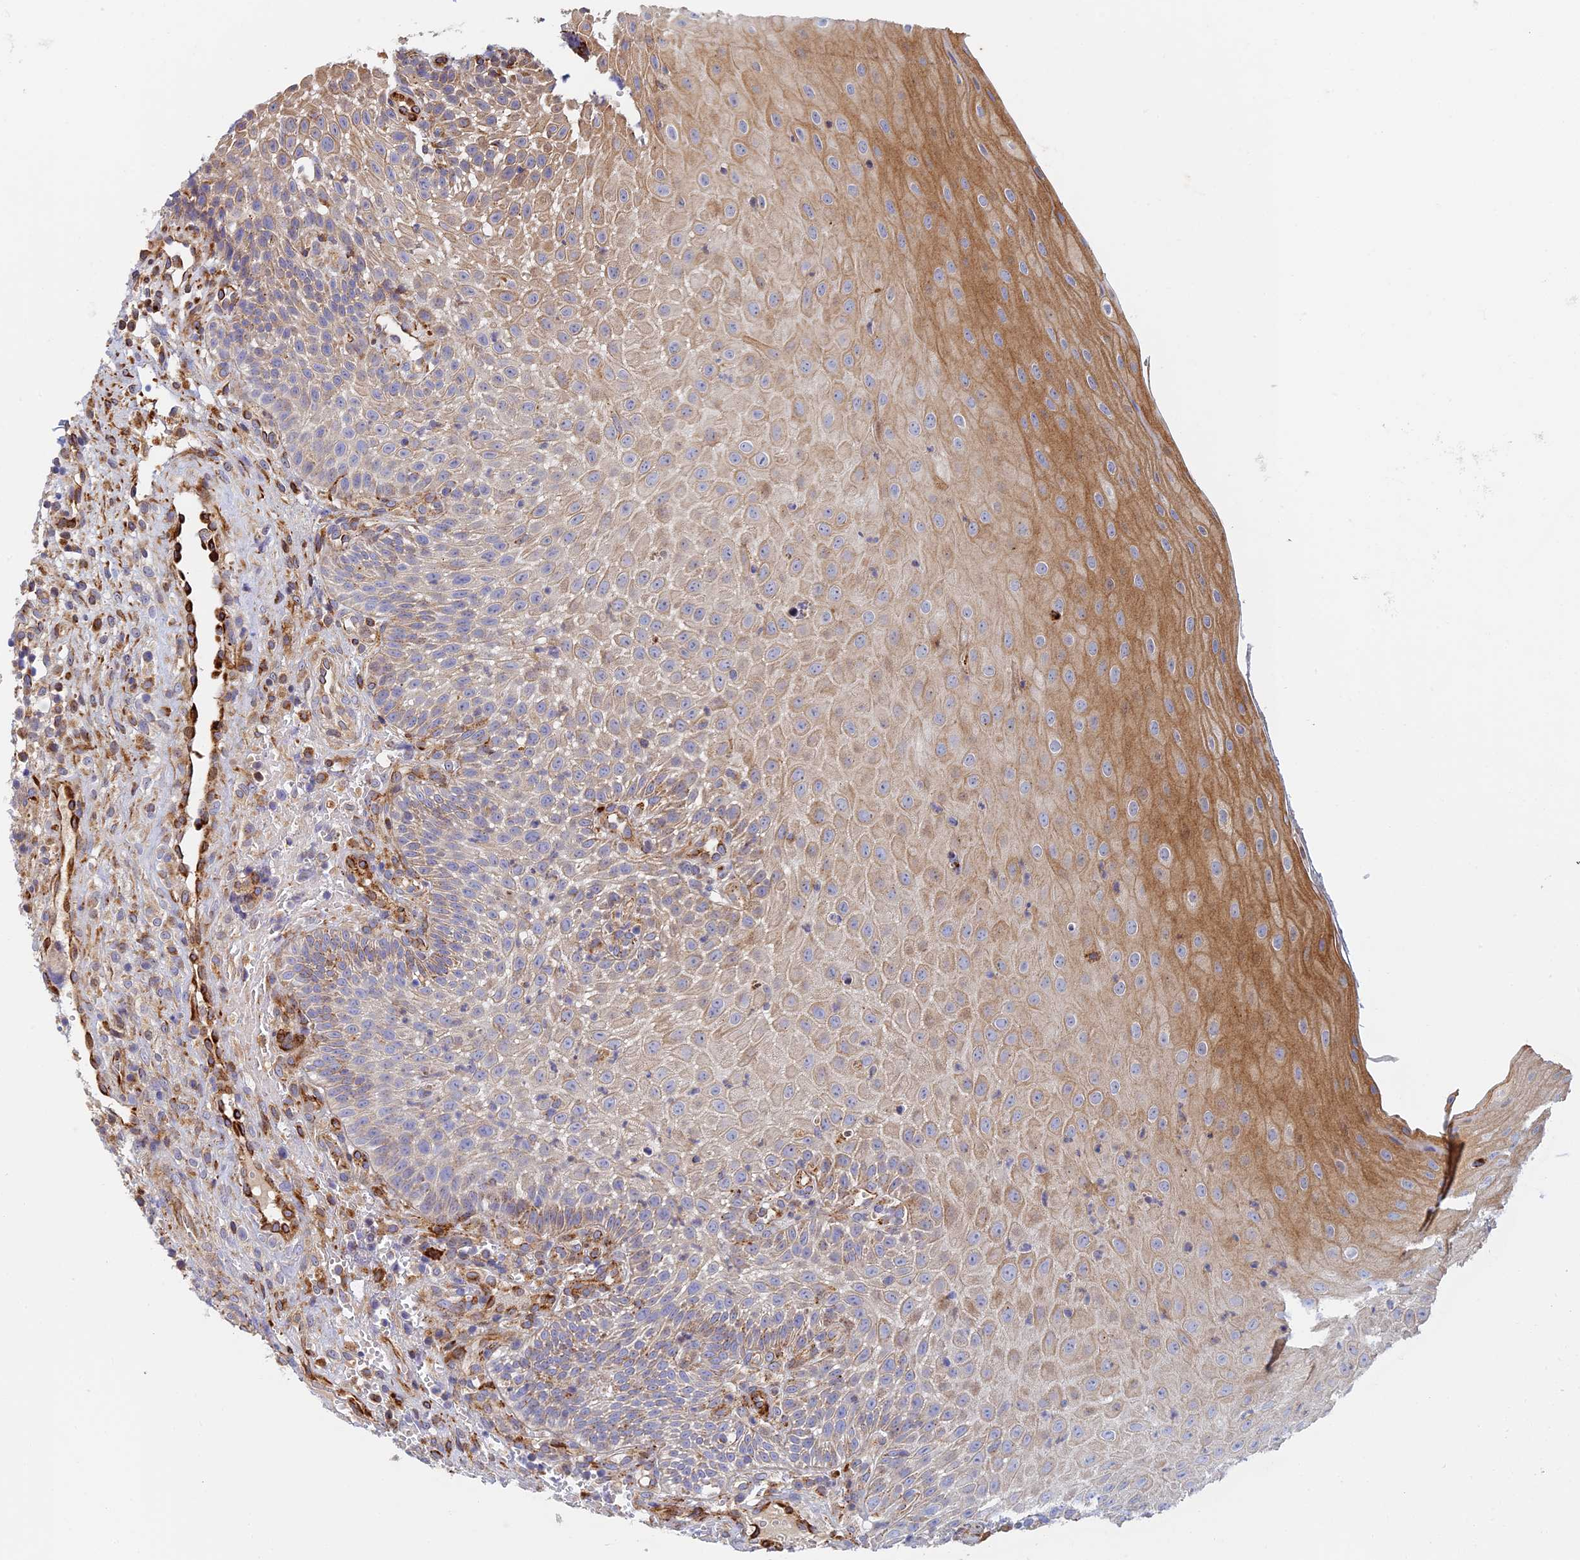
{"staining": {"intensity": "moderate", "quantity": "<25%", "location": "cytoplasmic/membranous"}, "tissue": "oral mucosa", "cell_type": "Squamous epithelial cells", "image_type": "normal", "snomed": [{"axis": "morphology", "description": "Normal tissue, NOS"}, {"axis": "topography", "description": "Oral tissue"}], "caption": "DAB (3,3'-diaminobenzidine) immunohistochemical staining of normal human oral mucosa shows moderate cytoplasmic/membranous protein staining in approximately <25% of squamous epithelial cells. (DAB = brown stain, brightfield microscopy at high magnification).", "gene": "PPP2R3C", "patient": {"sex": "female", "age": 13}}